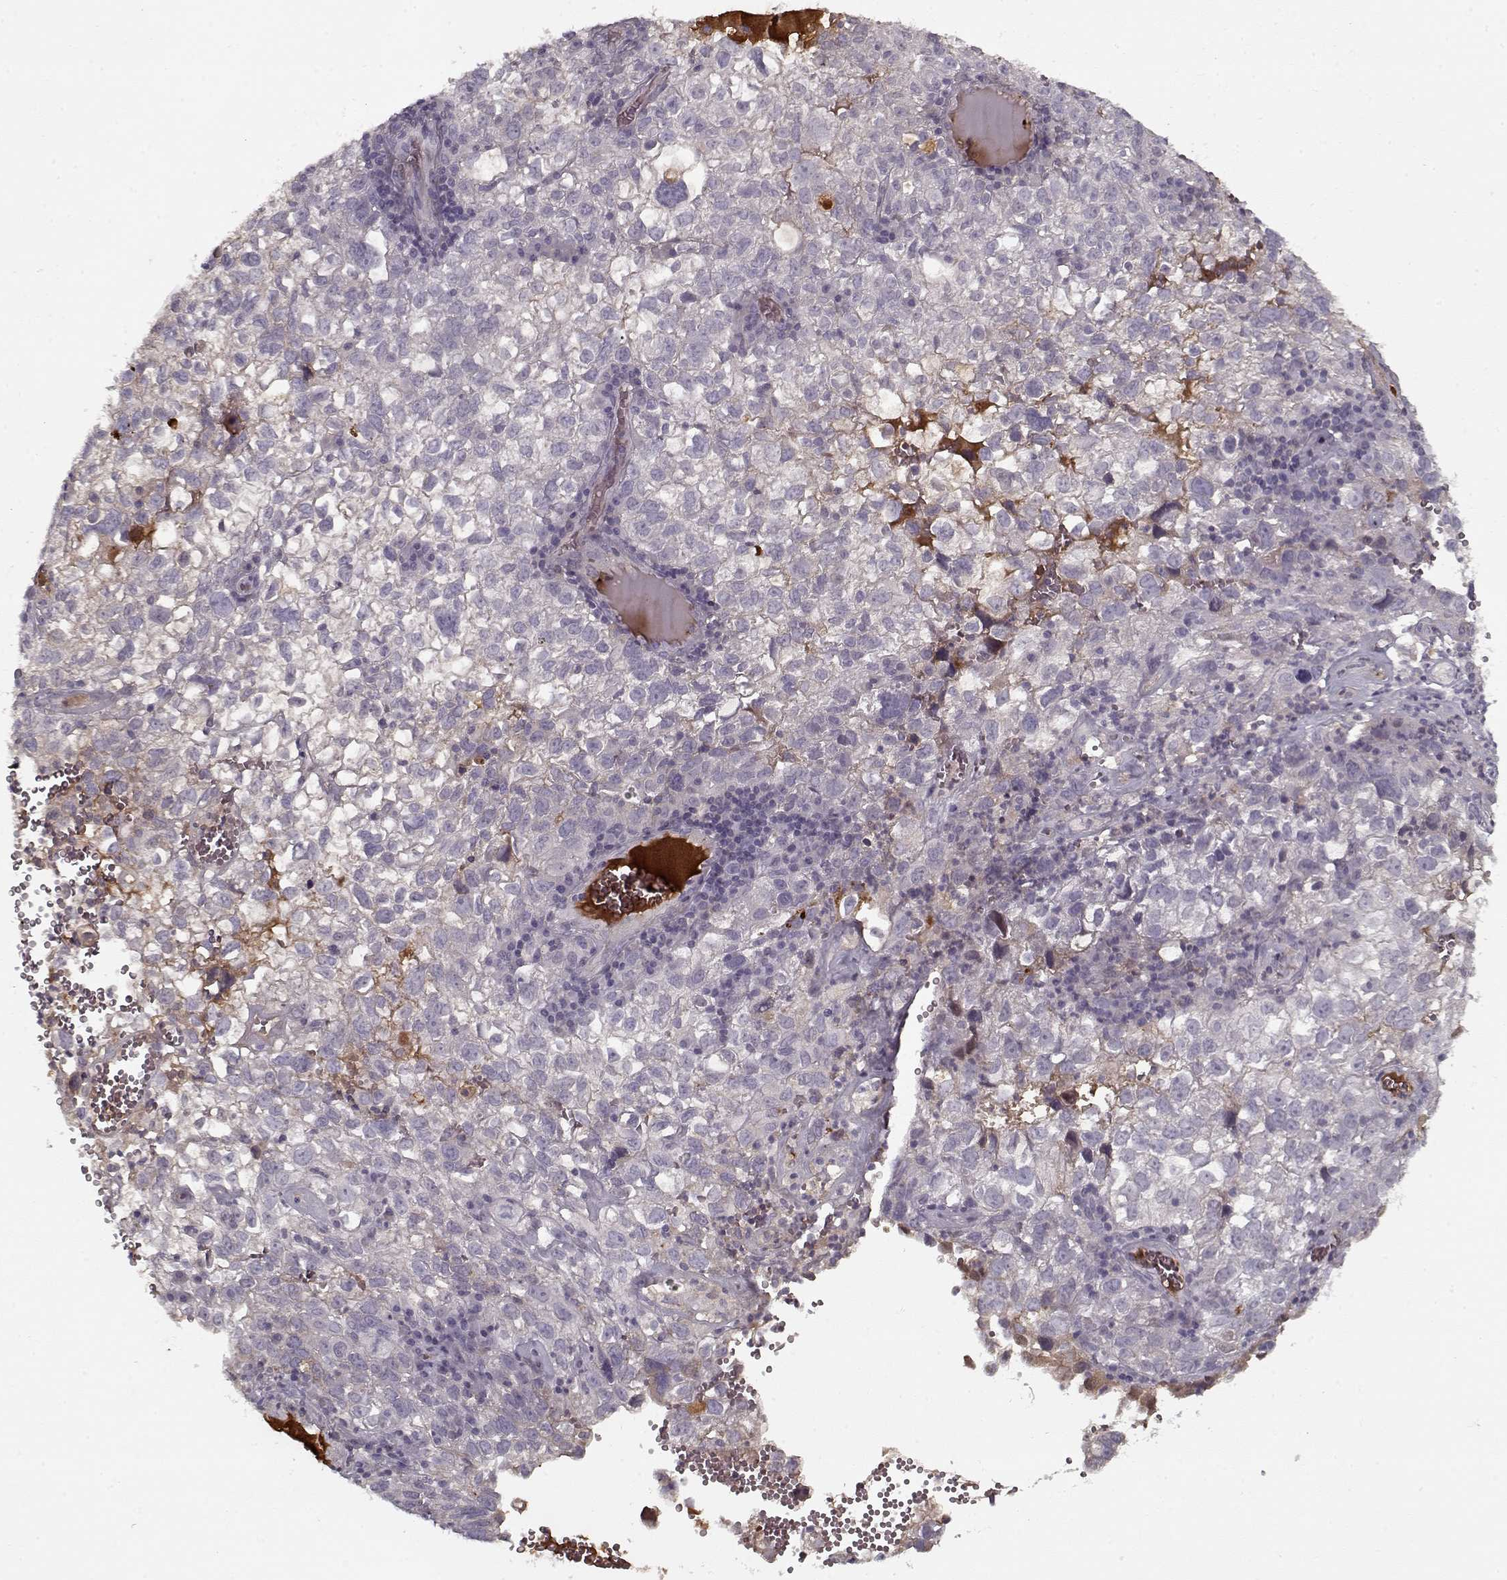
{"staining": {"intensity": "negative", "quantity": "none", "location": "none"}, "tissue": "cervical cancer", "cell_type": "Tumor cells", "image_type": "cancer", "snomed": [{"axis": "morphology", "description": "Squamous cell carcinoma, NOS"}, {"axis": "topography", "description": "Cervix"}], "caption": "High magnification brightfield microscopy of squamous cell carcinoma (cervical) stained with DAB (brown) and counterstained with hematoxylin (blue): tumor cells show no significant staining.", "gene": "AFM", "patient": {"sex": "female", "age": 55}}